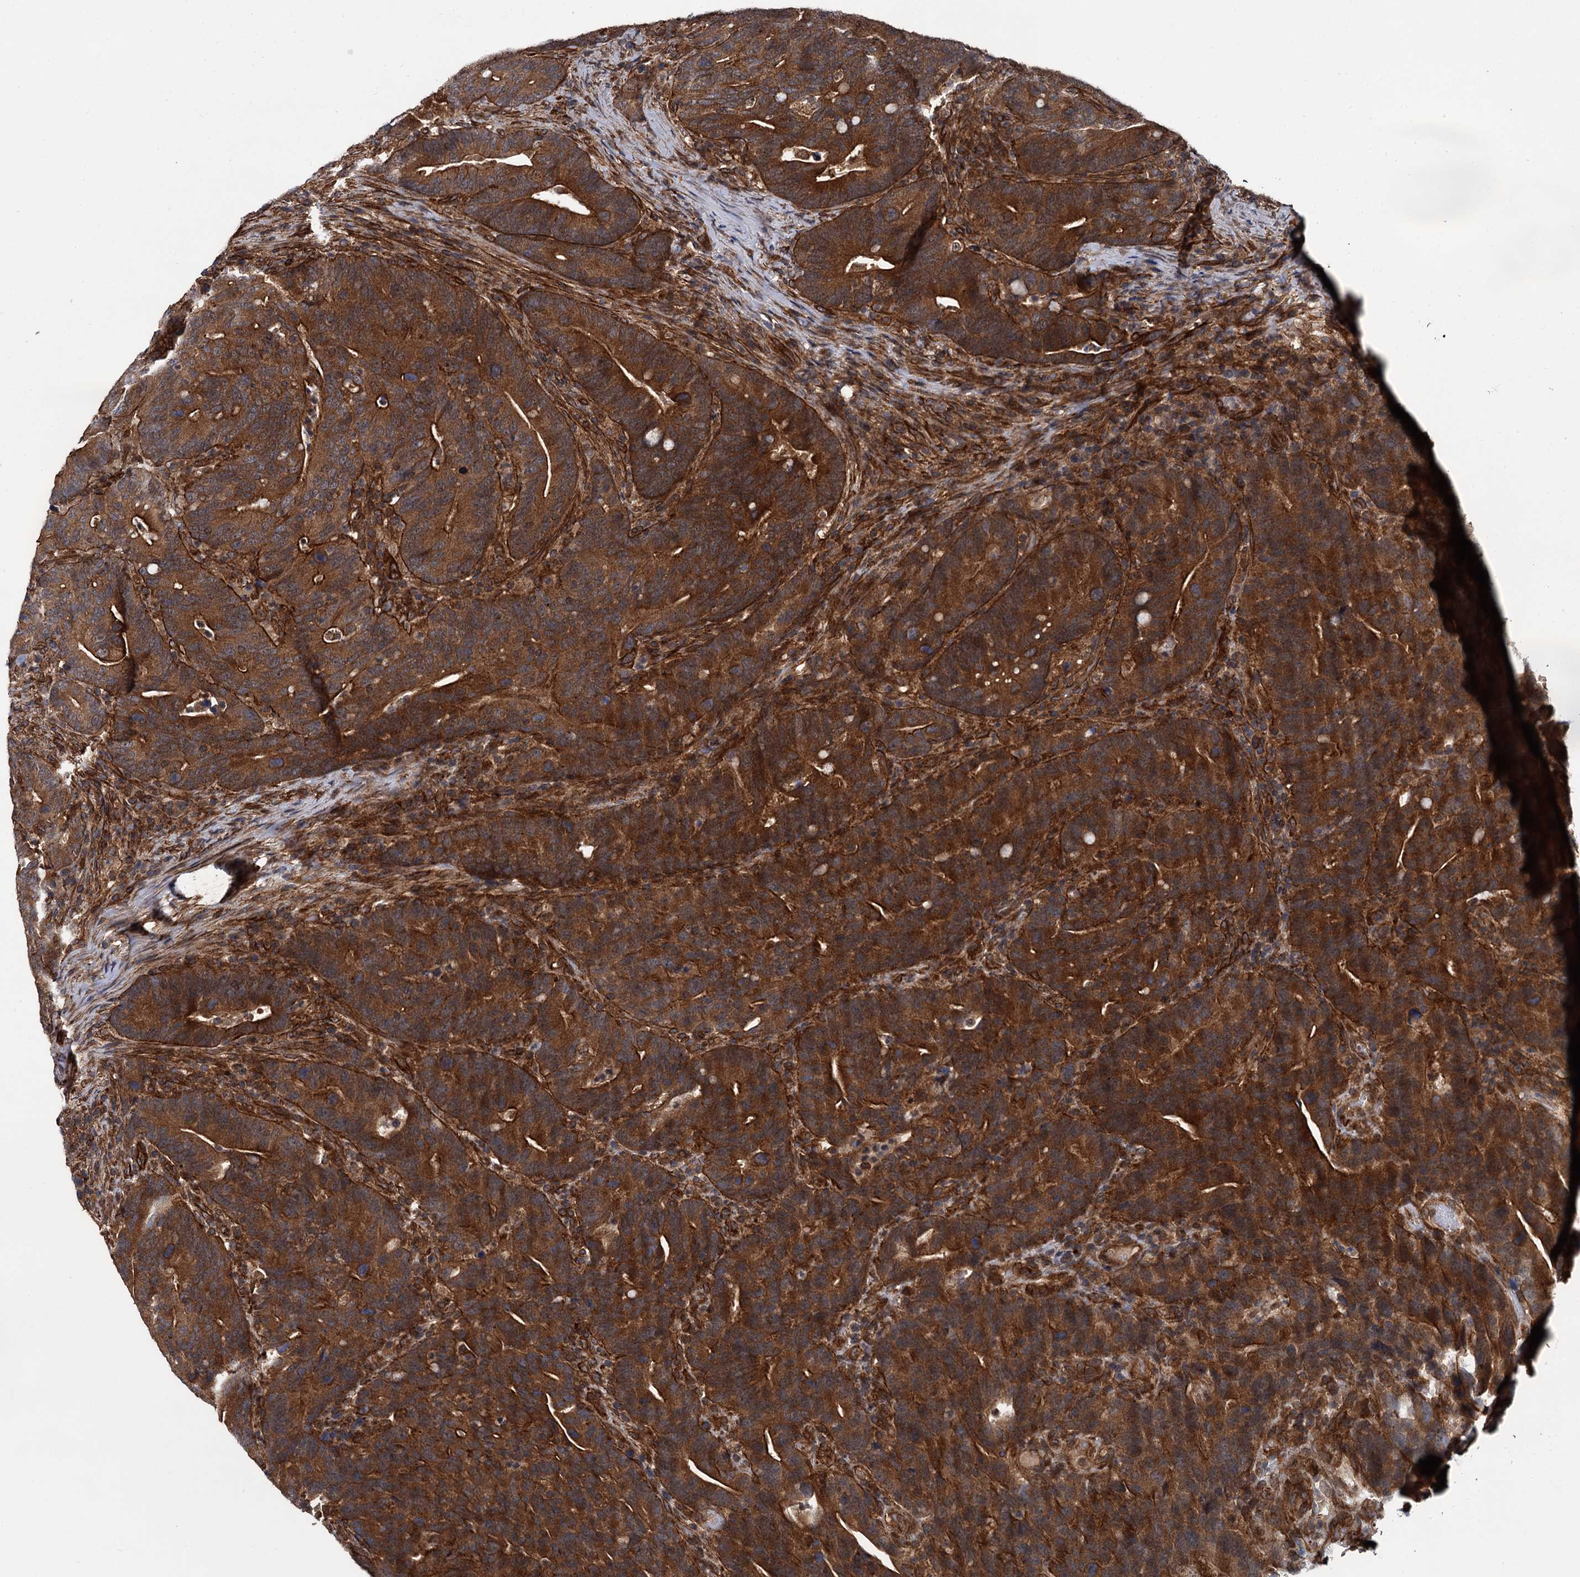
{"staining": {"intensity": "strong", "quantity": ">75%", "location": "cytoplasmic/membranous"}, "tissue": "colorectal cancer", "cell_type": "Tumor cells", "image_type": "cancer", "snomed": [{"axis": "morphology", "description": "Adenocarcinoma, NOS"}, {"axis": "topography", "description": "Colon"}], "caption": "Immunohistochemical staining of human adenocarcinoma (colorectal) exhibits high levels of strong cytoplasmic/membranous staining in approximately >75% of tumor cells. (IHC, brightfield microscopy, high magnification).", "gene": "ZFYVE19", "patient": {"sex": "female", "age": 66}}